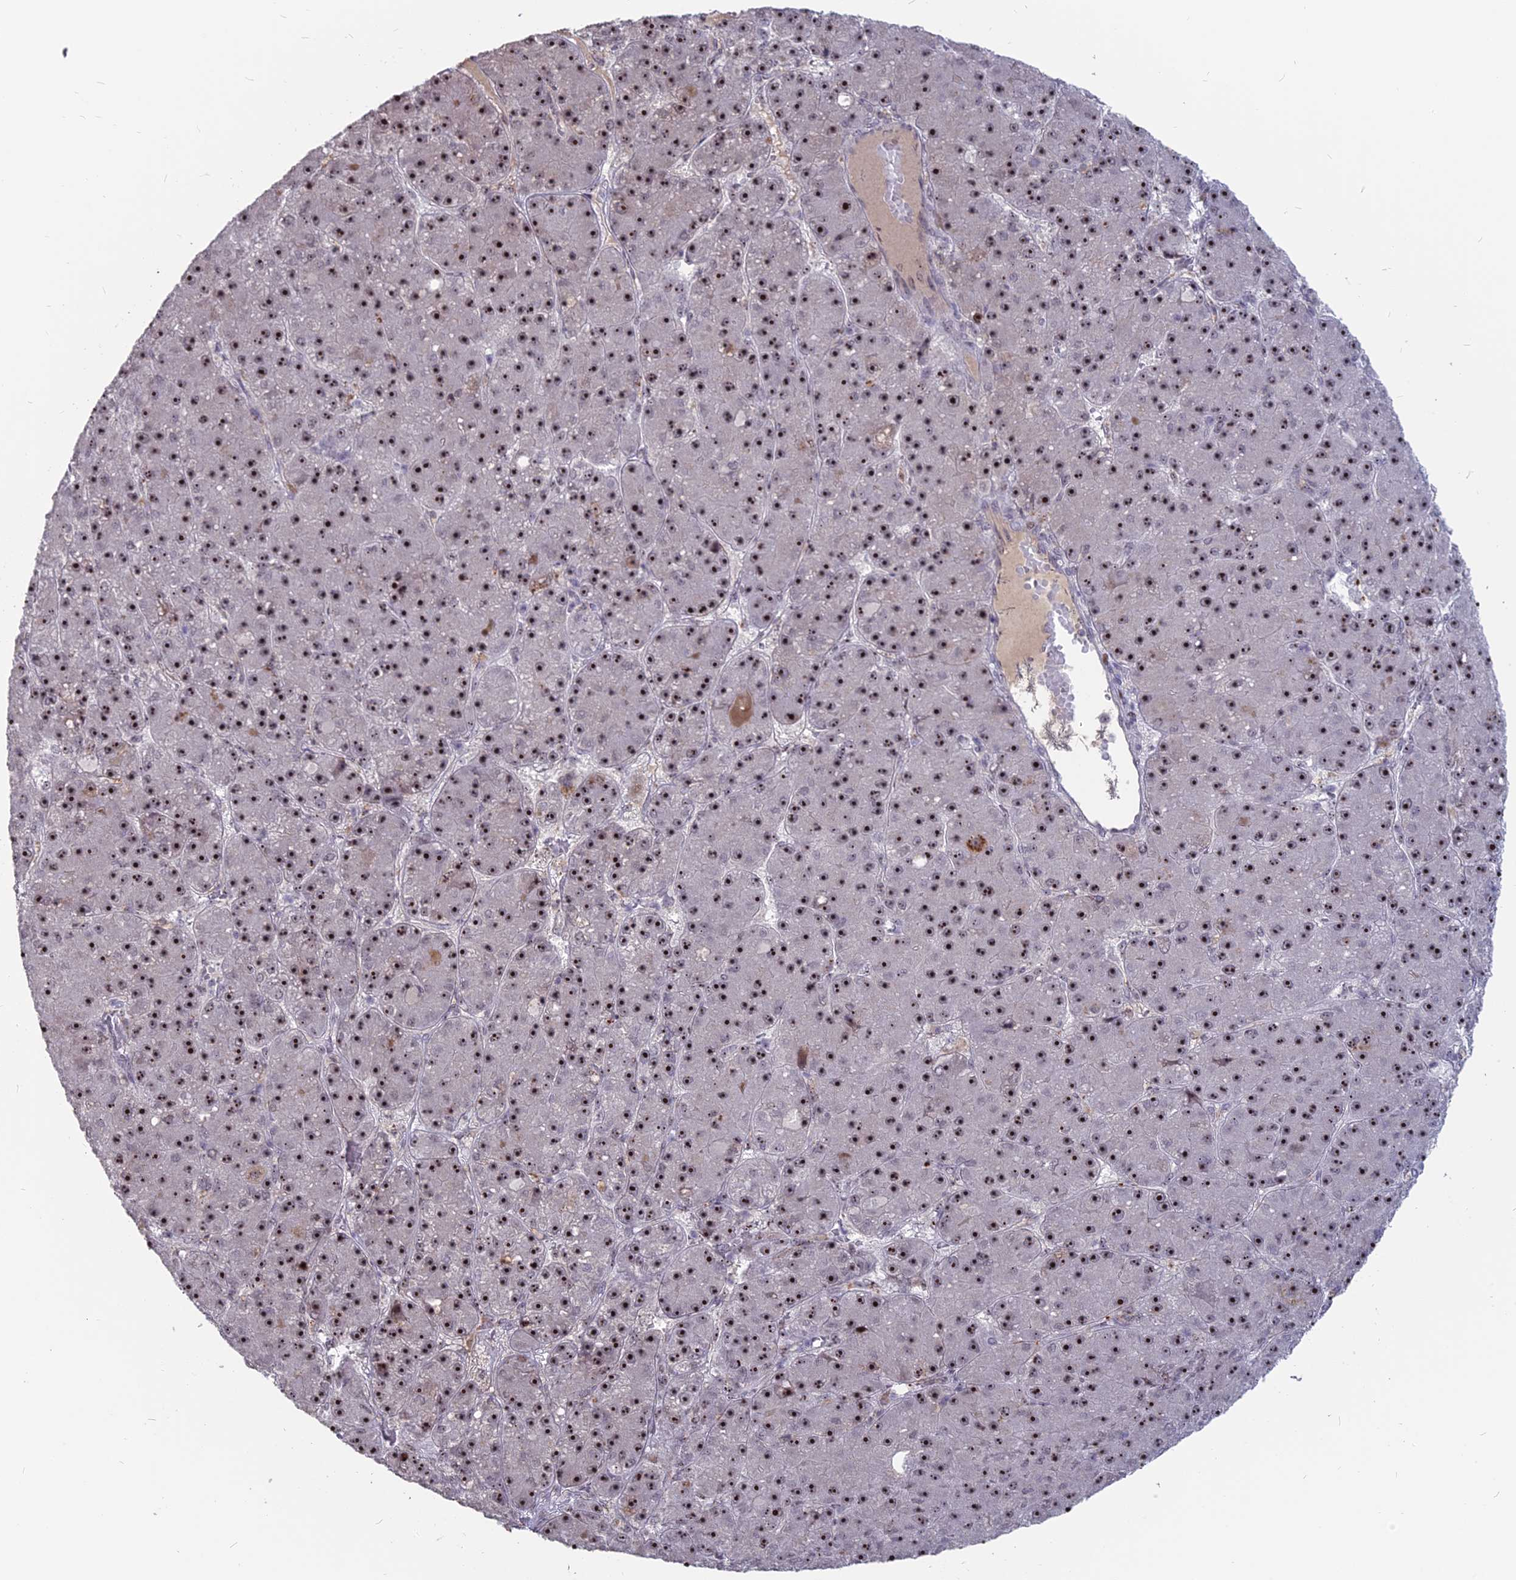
{"staining": {"intensity": "strong", "quantity": ">75%", "location": "nuclear"}, "tissue": "liver cancer", "cell_type": "Tumor cells", "image_type": "cancer", "snomed": [{"axis": "morphology", "description": "Carcinoma, Hepatocellular, NOS"}, {"axis": "topography", "description": "Liver"}], "caption": "The photomicrograph displays a brown stain indicating the presence of a protein in the nuclear of tumor cells in hepatocellular carcinoma (liver).", "gene": "FAM131A", "patient": {"sex": "male", "age": 67}}